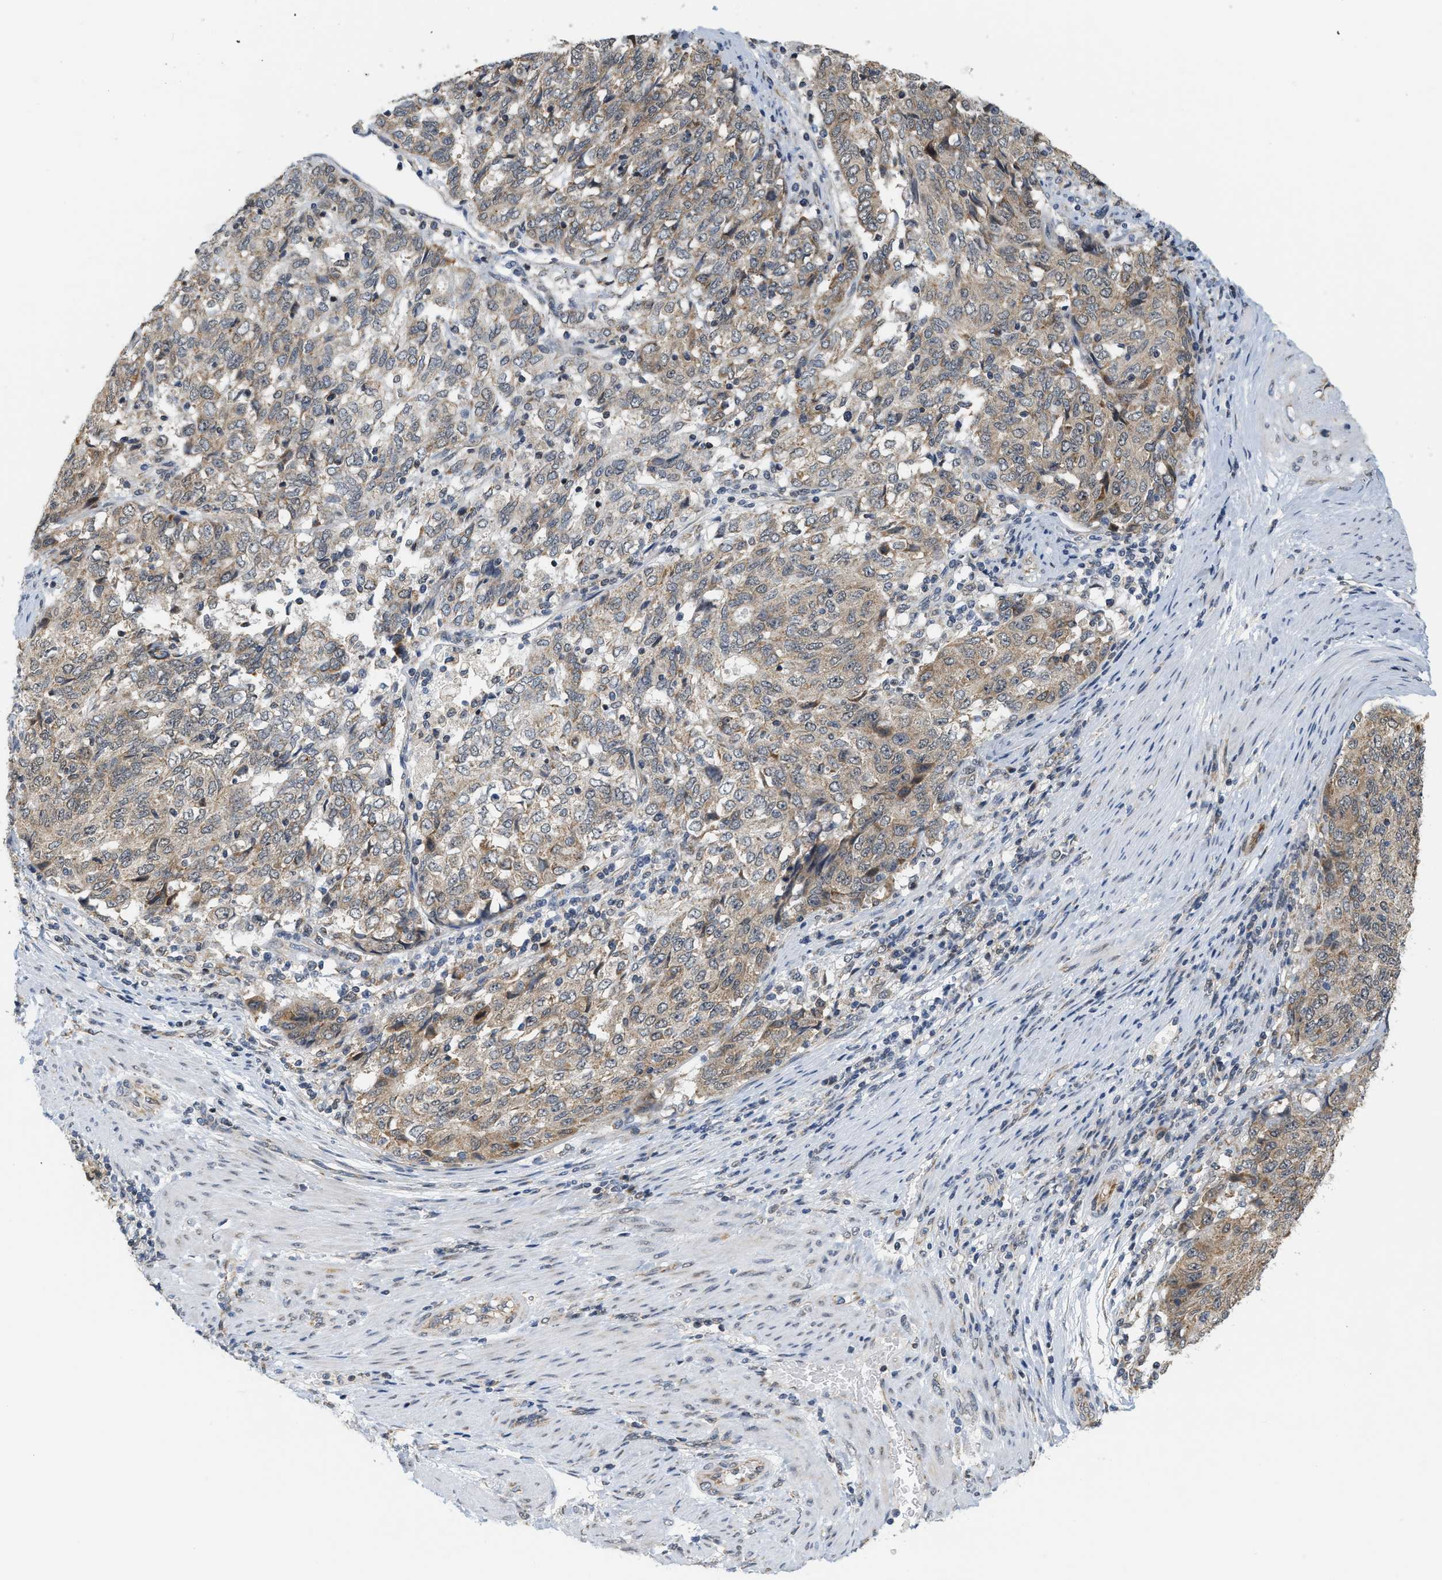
{"staining": {"intensity": "weak", "quantity": ">75%", "location": "cytoplasmic/membranous"}, "tissue": "endometrial cancer", "cell_type": "Tumor cells", "image_type": "cancer", "snomed": [{"axis": "morphology", "description": "Adenocarcinoma, NOS"}, {"axis": "topography", "description": "Endometrium"}], "caption": "Immunohistochemical staining of endometrial cancer (adenocarcinoma) shows weak cytoplasmic/membranous protein staining in about >75% of tumor cells.", "gene": "GIGYF1", "patient": {"sex": "female", "age": 80}}